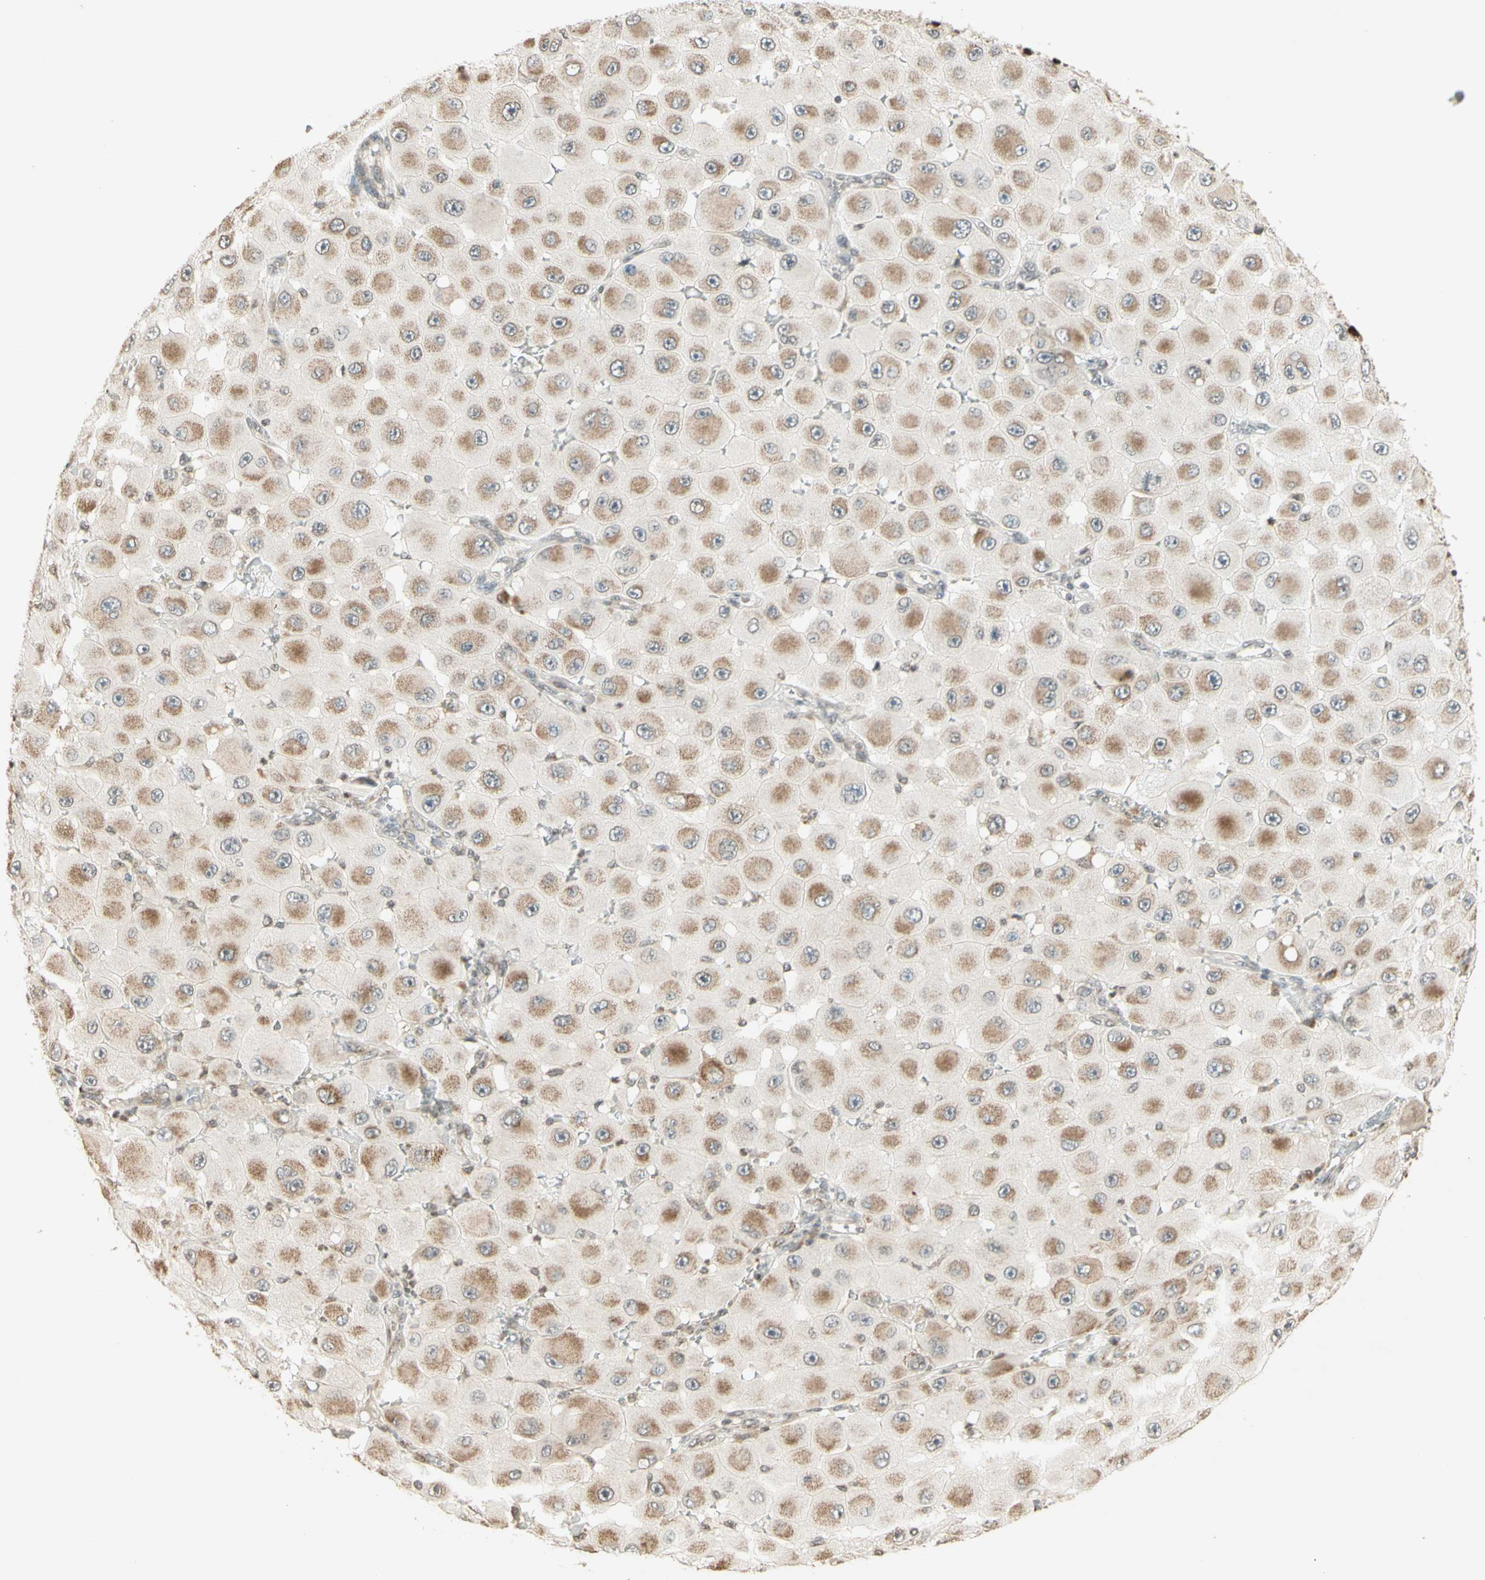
{"staining": {"intensity": "weak", "quantity": "25%-75%", "location": "cytoplasmic/membranous"}, "tissue": "melanoma", "cell_type": "Tumor cells", "image_type": "cancer", "snomed": [{"axis": "morphology", "description": "Malignant melanoma, NOS"}, {"axis": "topography", "description": "Skin"}], "caption": "A photomicrograph of human malignant melanoma stained for a protein reveals weak cytoplasmic/membranous brown staining in tumor cells. The staining was performed using DAB, with brown indicating positive protein expression. Nuclei are stained blue with hematoxylin.", "gene": "CCNI", "patient": {"sex": "female", "age": 81}}